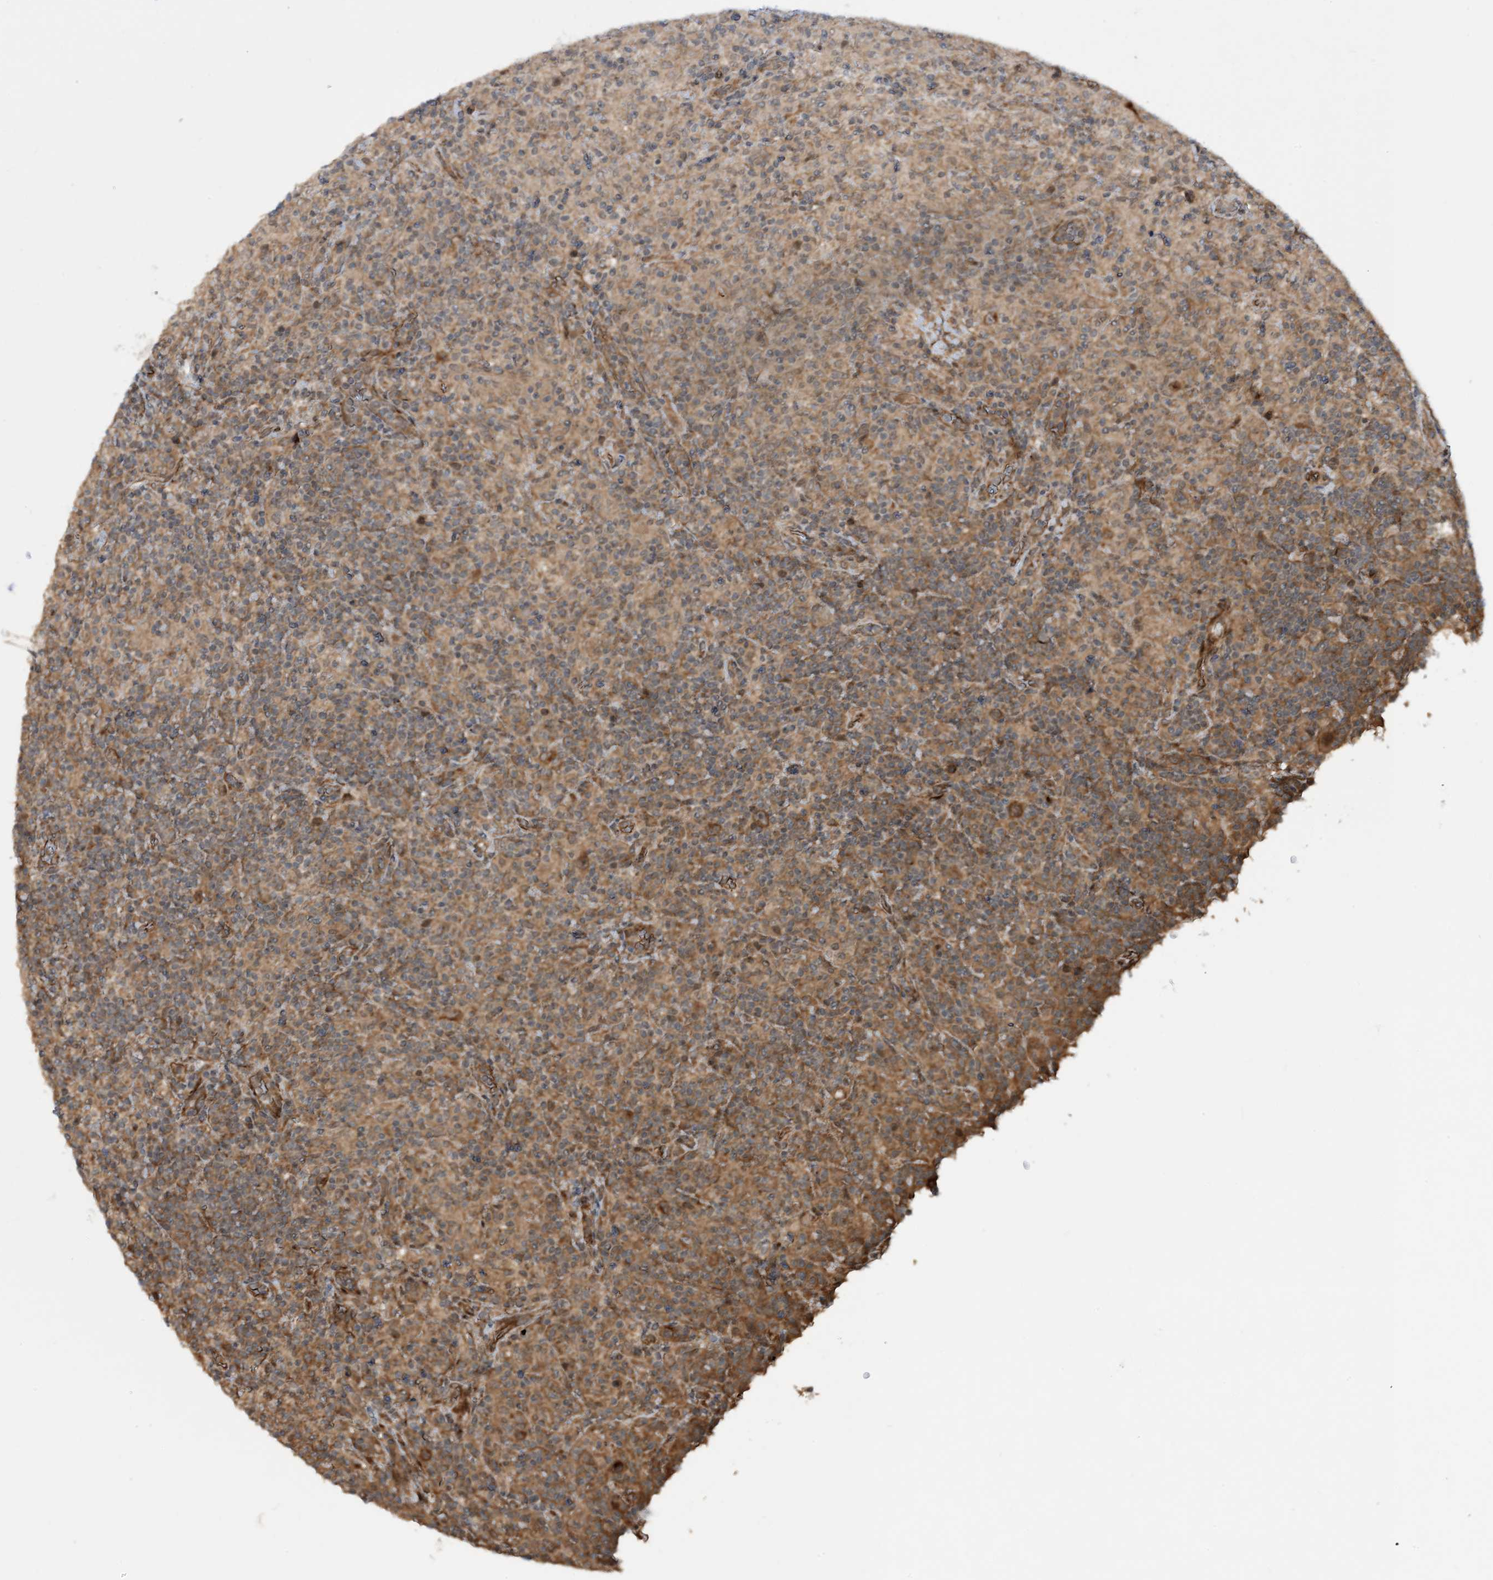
{"staining": {"intensity": "moderate", "quantity": ">75%", "location": "cytoplasmic/membranous"}, "tissue": "lymphoma", "cell_type": "Tumor cells", "image_type": "cancer", "snomed": [{"axis": "morphology", "description": "Hodgkin's disease, NOS"}, {"axis": "topography", "description": "Lymph node"}], "caption": "Moderate cytoplasmic/membranous expression is appreciated in about >75% of tumor cells in Hodgkin's disease.", "gene": "HEMK1", "patient": {"sex": "male", "age": 70}}